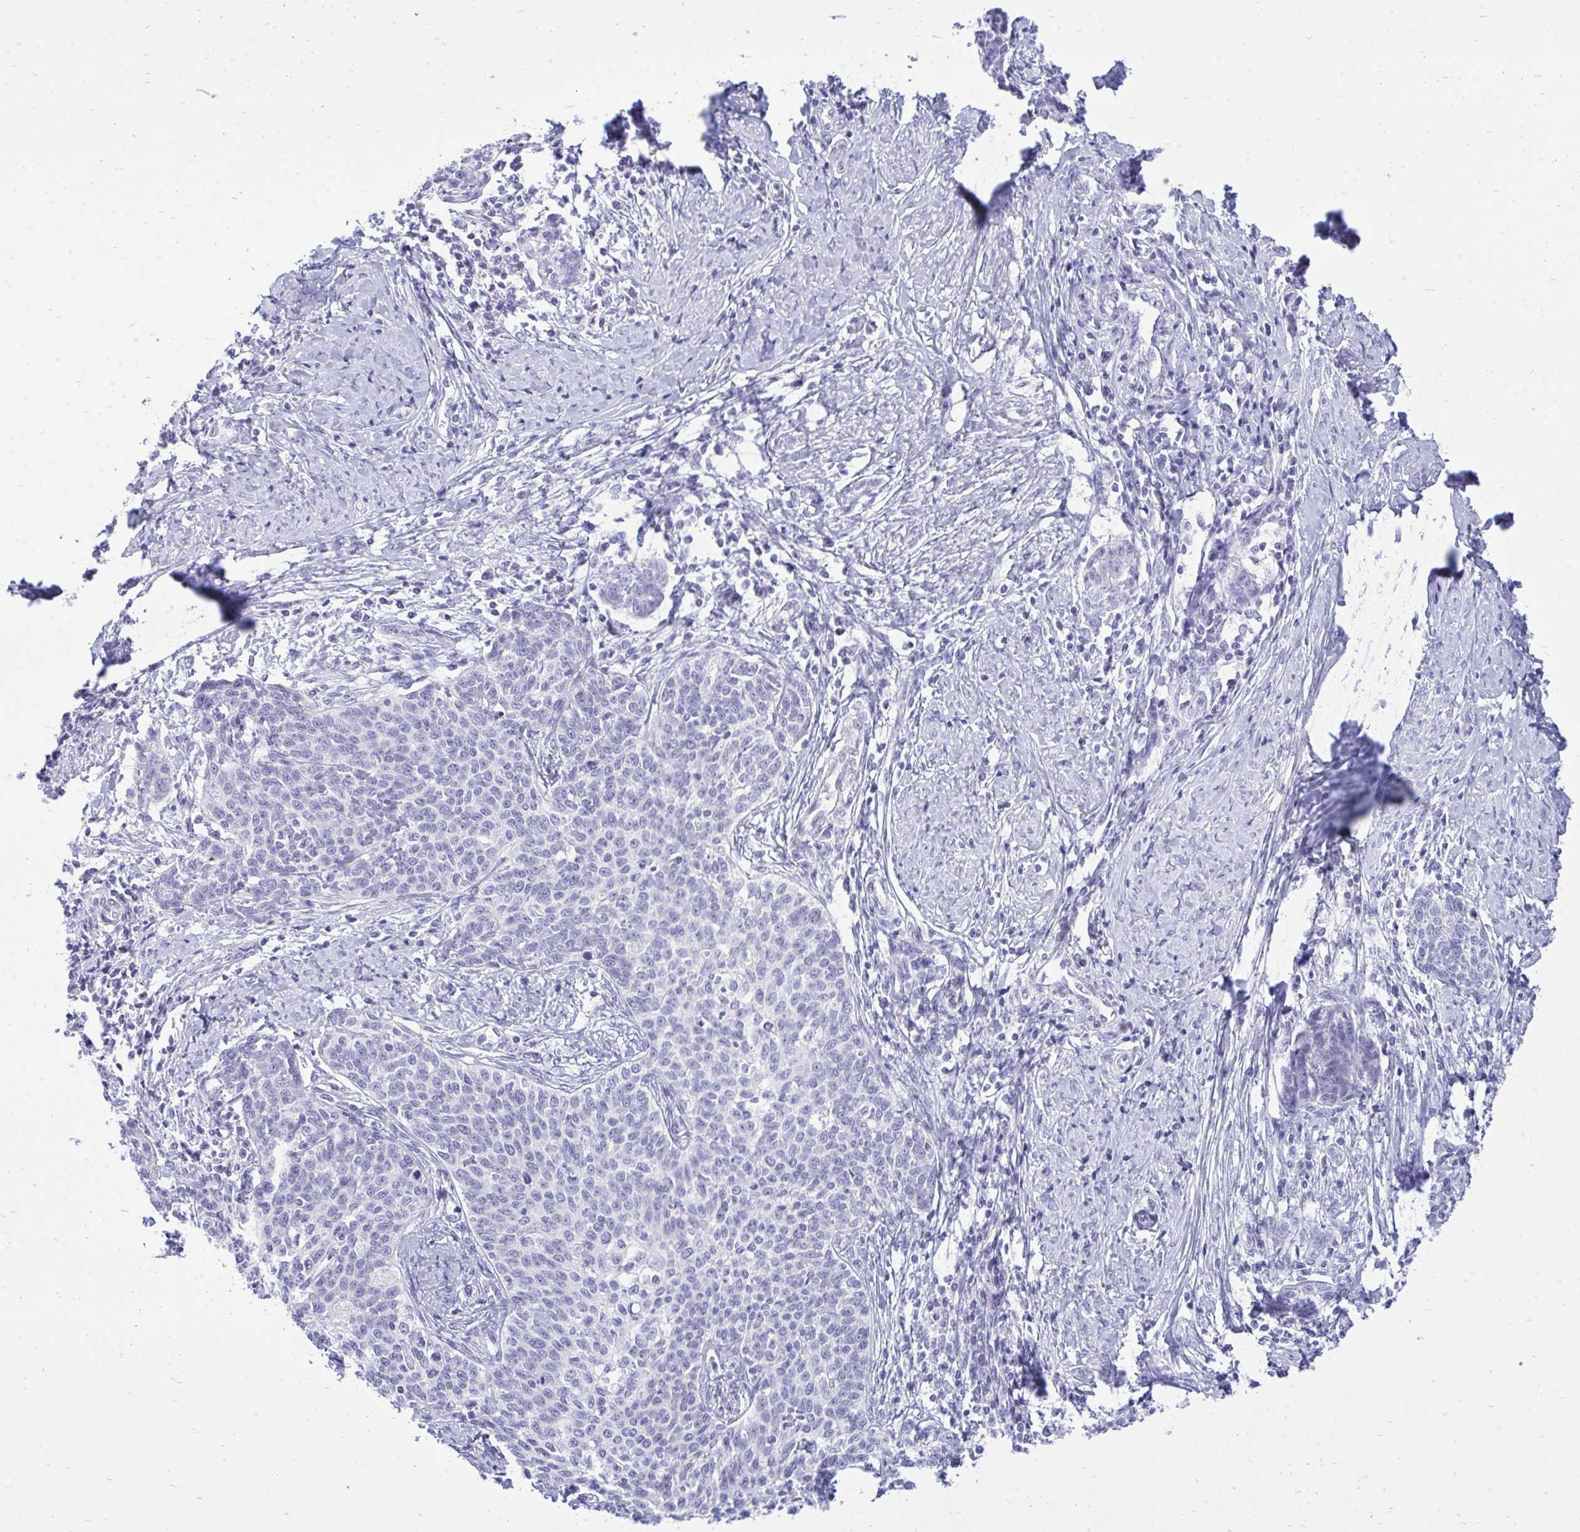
{"staining": {"intensity": "negative", "quantity": "none", "location": "none"}, "tissue": "cervical cancer", "cell_type": "Tumor cells", "image_type": "cancer", "snomed": [{"axis": "morphology", "description": "Squamous cell carcinoma, NOS"}, {"axis": "topography", "description": "Cervix"}], "caption": "This micrograph is of cervical squamous cell carcinoma stained with immunohistochemistry (IHC) to label a protein in brown with the nuclei are counter-stained blue. There is no positivity in tumor cells. The staining is performed using DAB (3,3'-diaminobenzidine) brown chromogen with nuclei counter-stained in using hematoxylin.", "gene": "GABRA1", "patient": {"sex": "female", "age": 39}}